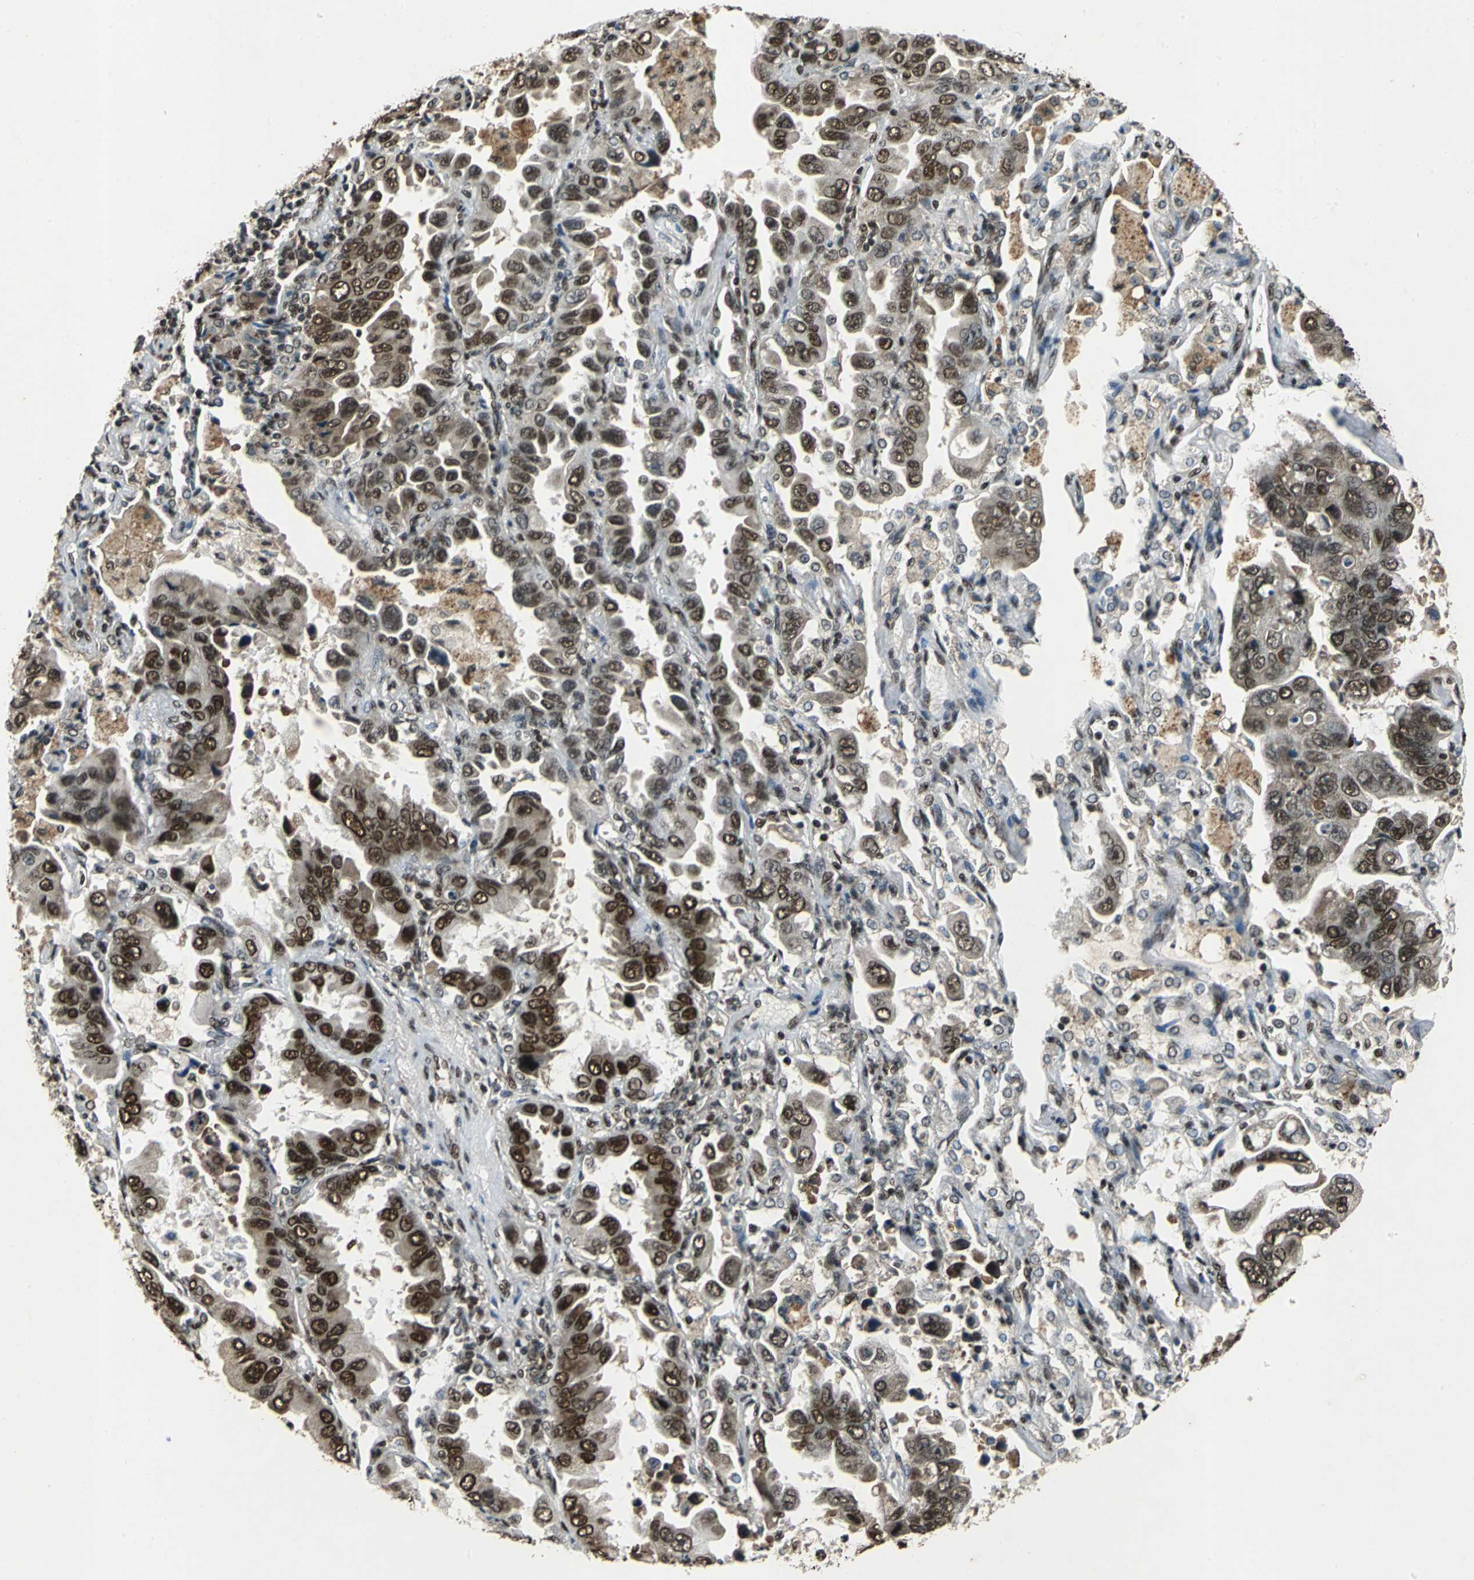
{"staining": {"intensity": "strong", "quantity": ">75%", "location": "cytoplasmic/membranous,nuclear"}, "tissue": "lung cancer", "cell_type": "Tumor cells", "image_type": "cancer", "snomed": [{"axis": "morphology", "description": "Adenocarcinoma, NOS"}, {"axis": "topography", "description": "Lung"}], "caption": "This photomicrograph exhibits lung adenocarcinoma stained with immunohistochemistry (IHC) to label a protein in brown. The cytoplasmic/membranous and nuclear of tumor cells show strong positivity for the protein. Nuclei are counter-stained blue.", "gene": "MTA2", "patient": {"sex": "male", "age": 64}}